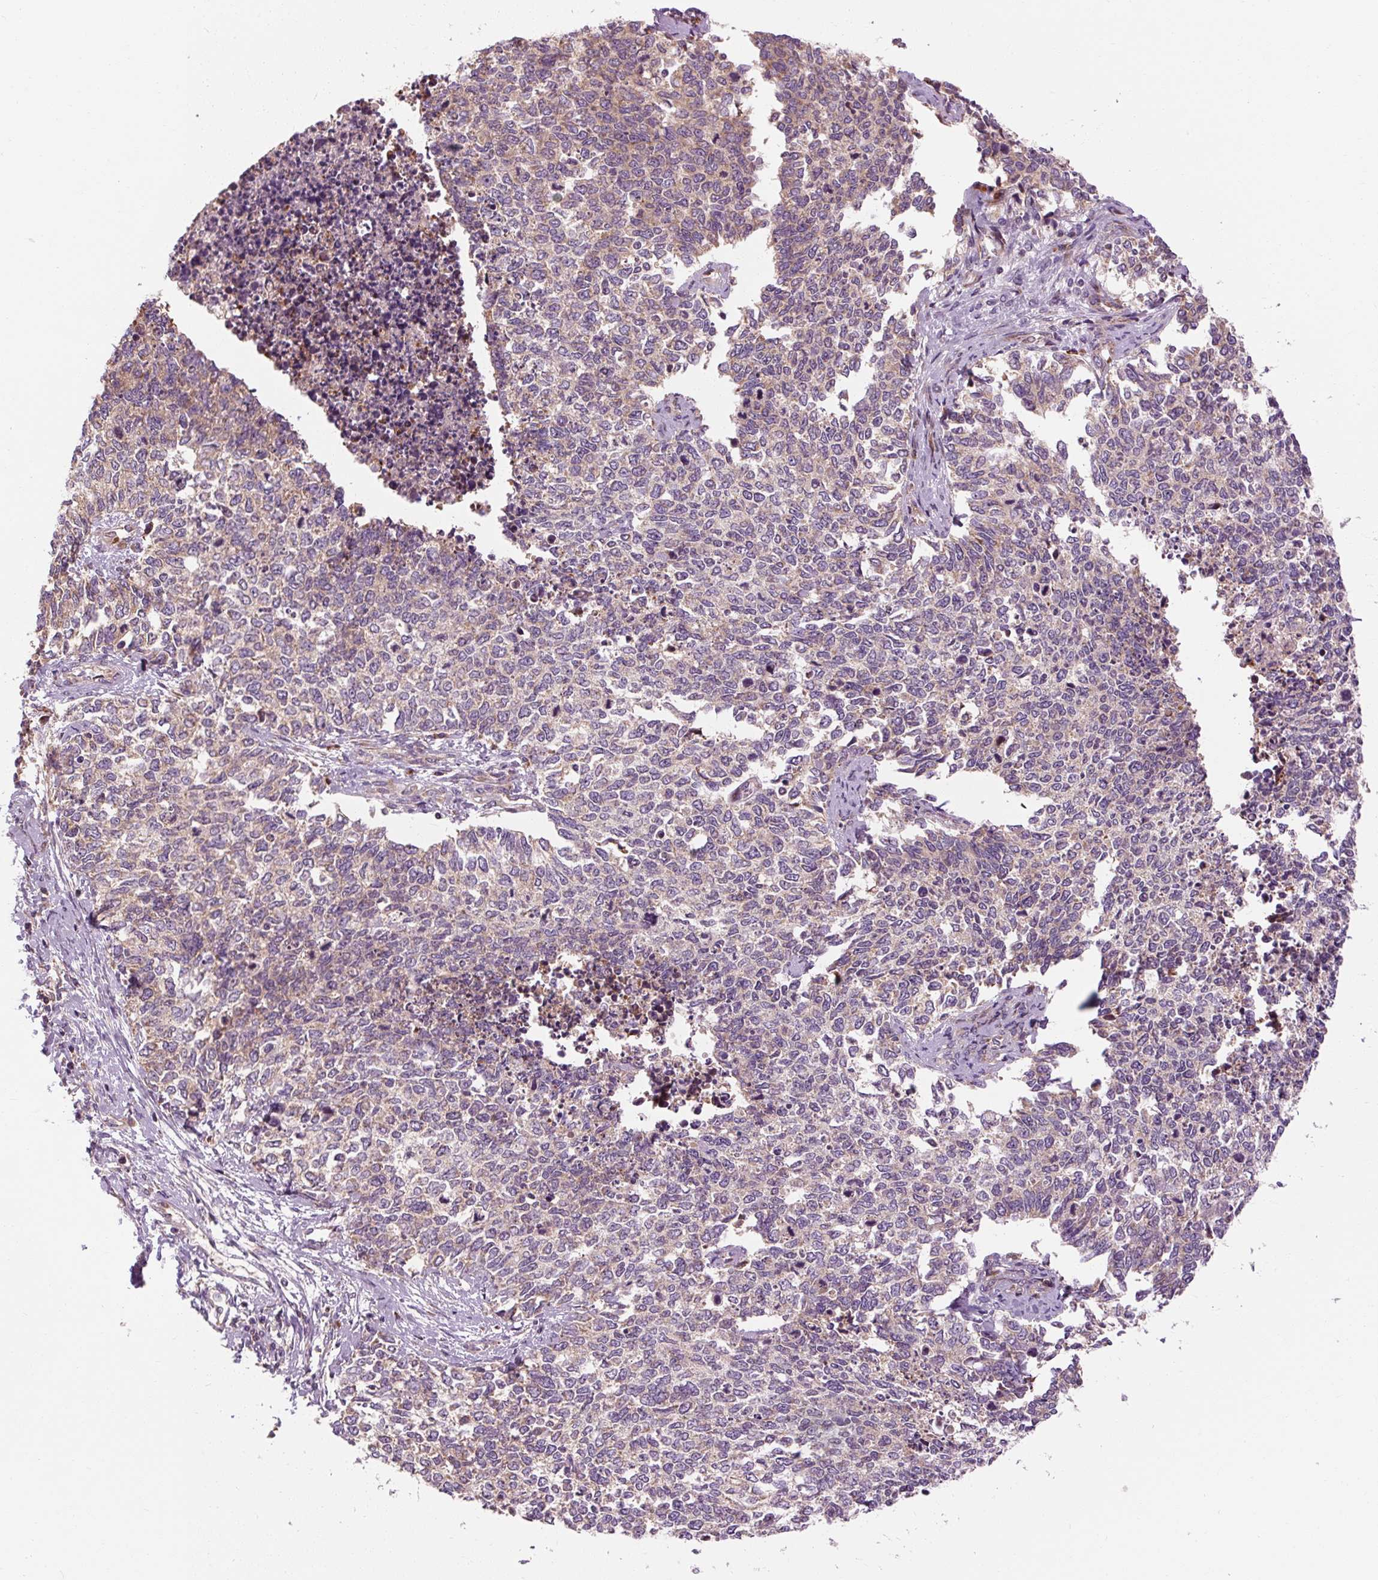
{"staining": {"intensity": "weak", "quantity": "25%-75%", "location": "cytoplasmic/membranous"}, "tissue": "cervical cancer", "cell_type": "Tumor cells", "image_type": "cancer", "snomed": [{"axis": "morphology", "description": "Squamous cell carcinoma, NOS"}, {"axis": "topography", "description": "Cervix"}], "caption": "Brown immunohistochemical staining in human cervical cancer shows weak cytoplasmic/membranous positivity in approximately 25%-75% of tumor cells. (IHC, brightfield microscopy, high magnification).", "gene": "PRSS48", "patient": {"sex": "female", "age": 63}}